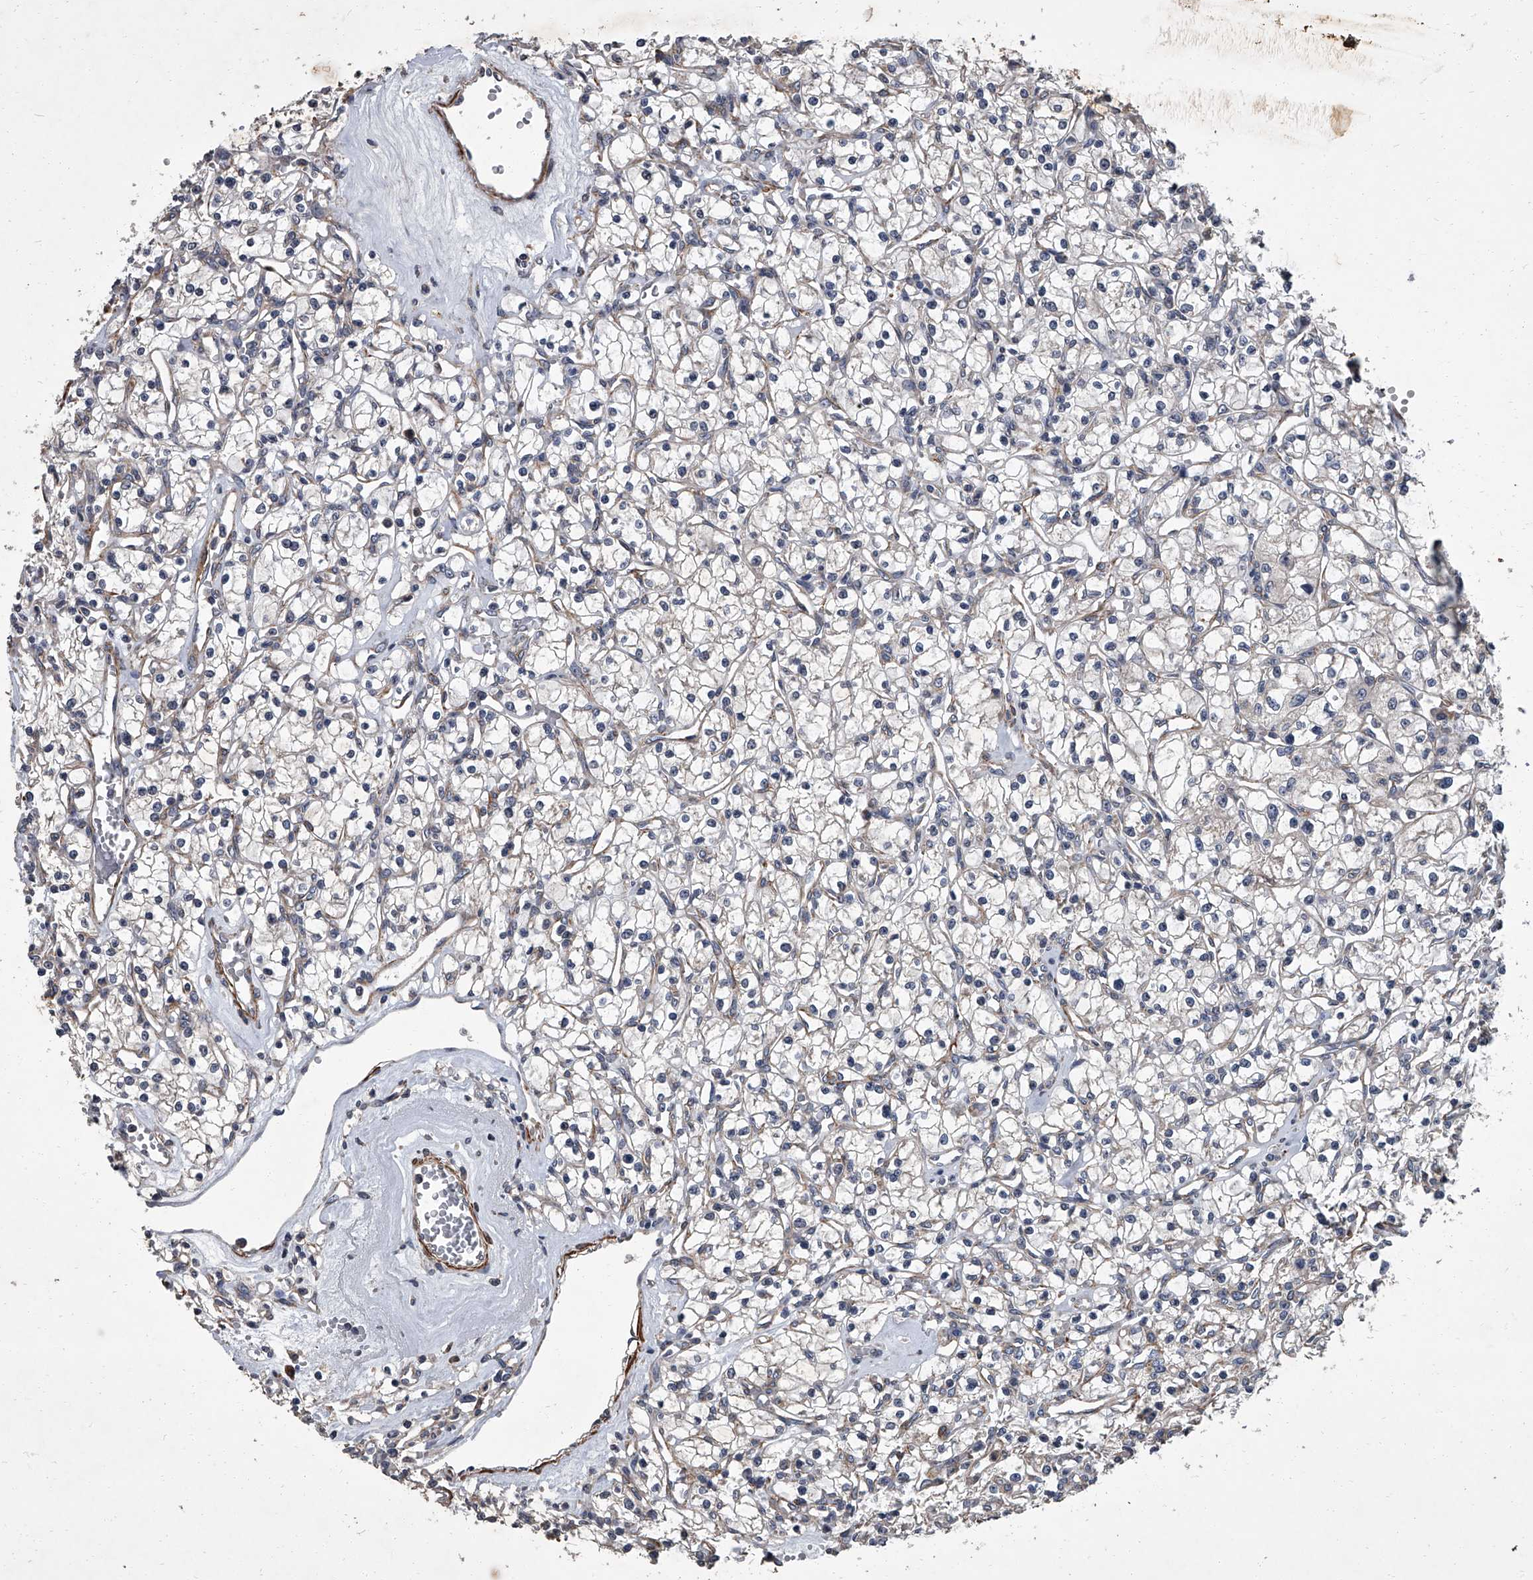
{"staining": {"intensity": "negative", "quantity": "none", "location": "none"}, "tissue": "renal cancer", "cell_type": "Tumor cells", "image_type": "cancer", "snomed": [{"axis": "morphology", "description": "Adenocarcinoma, NOS"}, {"axis": "topography", "description": "Kidney"}], "caption": "IHC histopathology image of renal cancer (adenocarcinoma) stained for a protein (brown), which shows no positivity in tumor cells.", "gene": "SIRT4", "patient": {"sex": "female", "age": 59}}